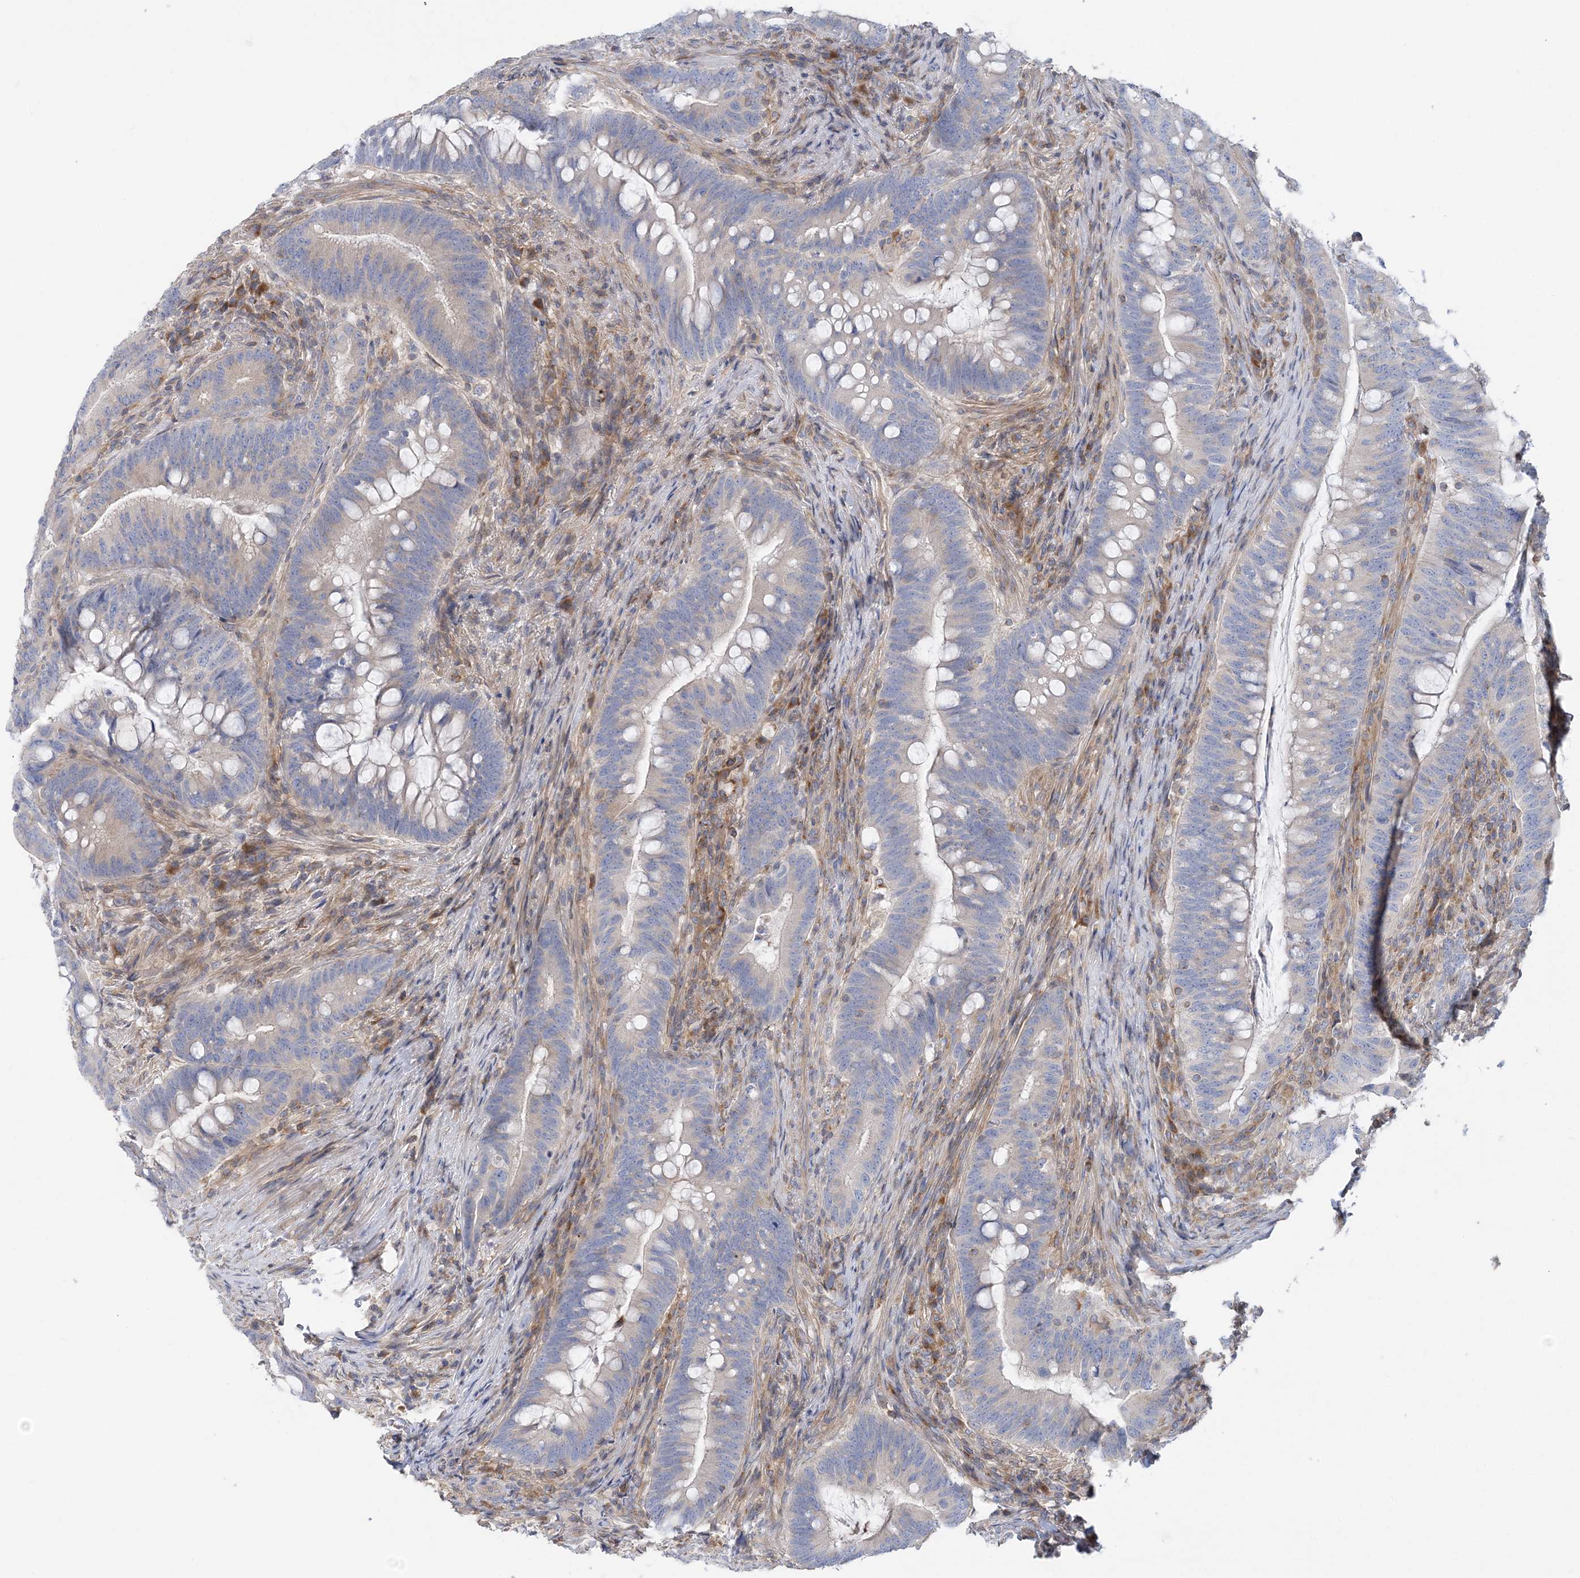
{"staining": {"intensity": "negative", "quantity": "none", "location": "none"}, "tissue": "colorectal cancer", "cell_type": "Tumor cells", "image_type": "cancer", "snomed": [{"axis": "morphology", "description": "Adenocarcinoma, NOS"}, {"axis": "topography", "description": "Colon"}], "caption": "This is an immunohistochemistry photomicrograph of colorectal cancer (adenocarcinoma). There is no expression in tumor cells.", "gene": "FAM114A2", "patient": {"sex": "female", "age": 66}}